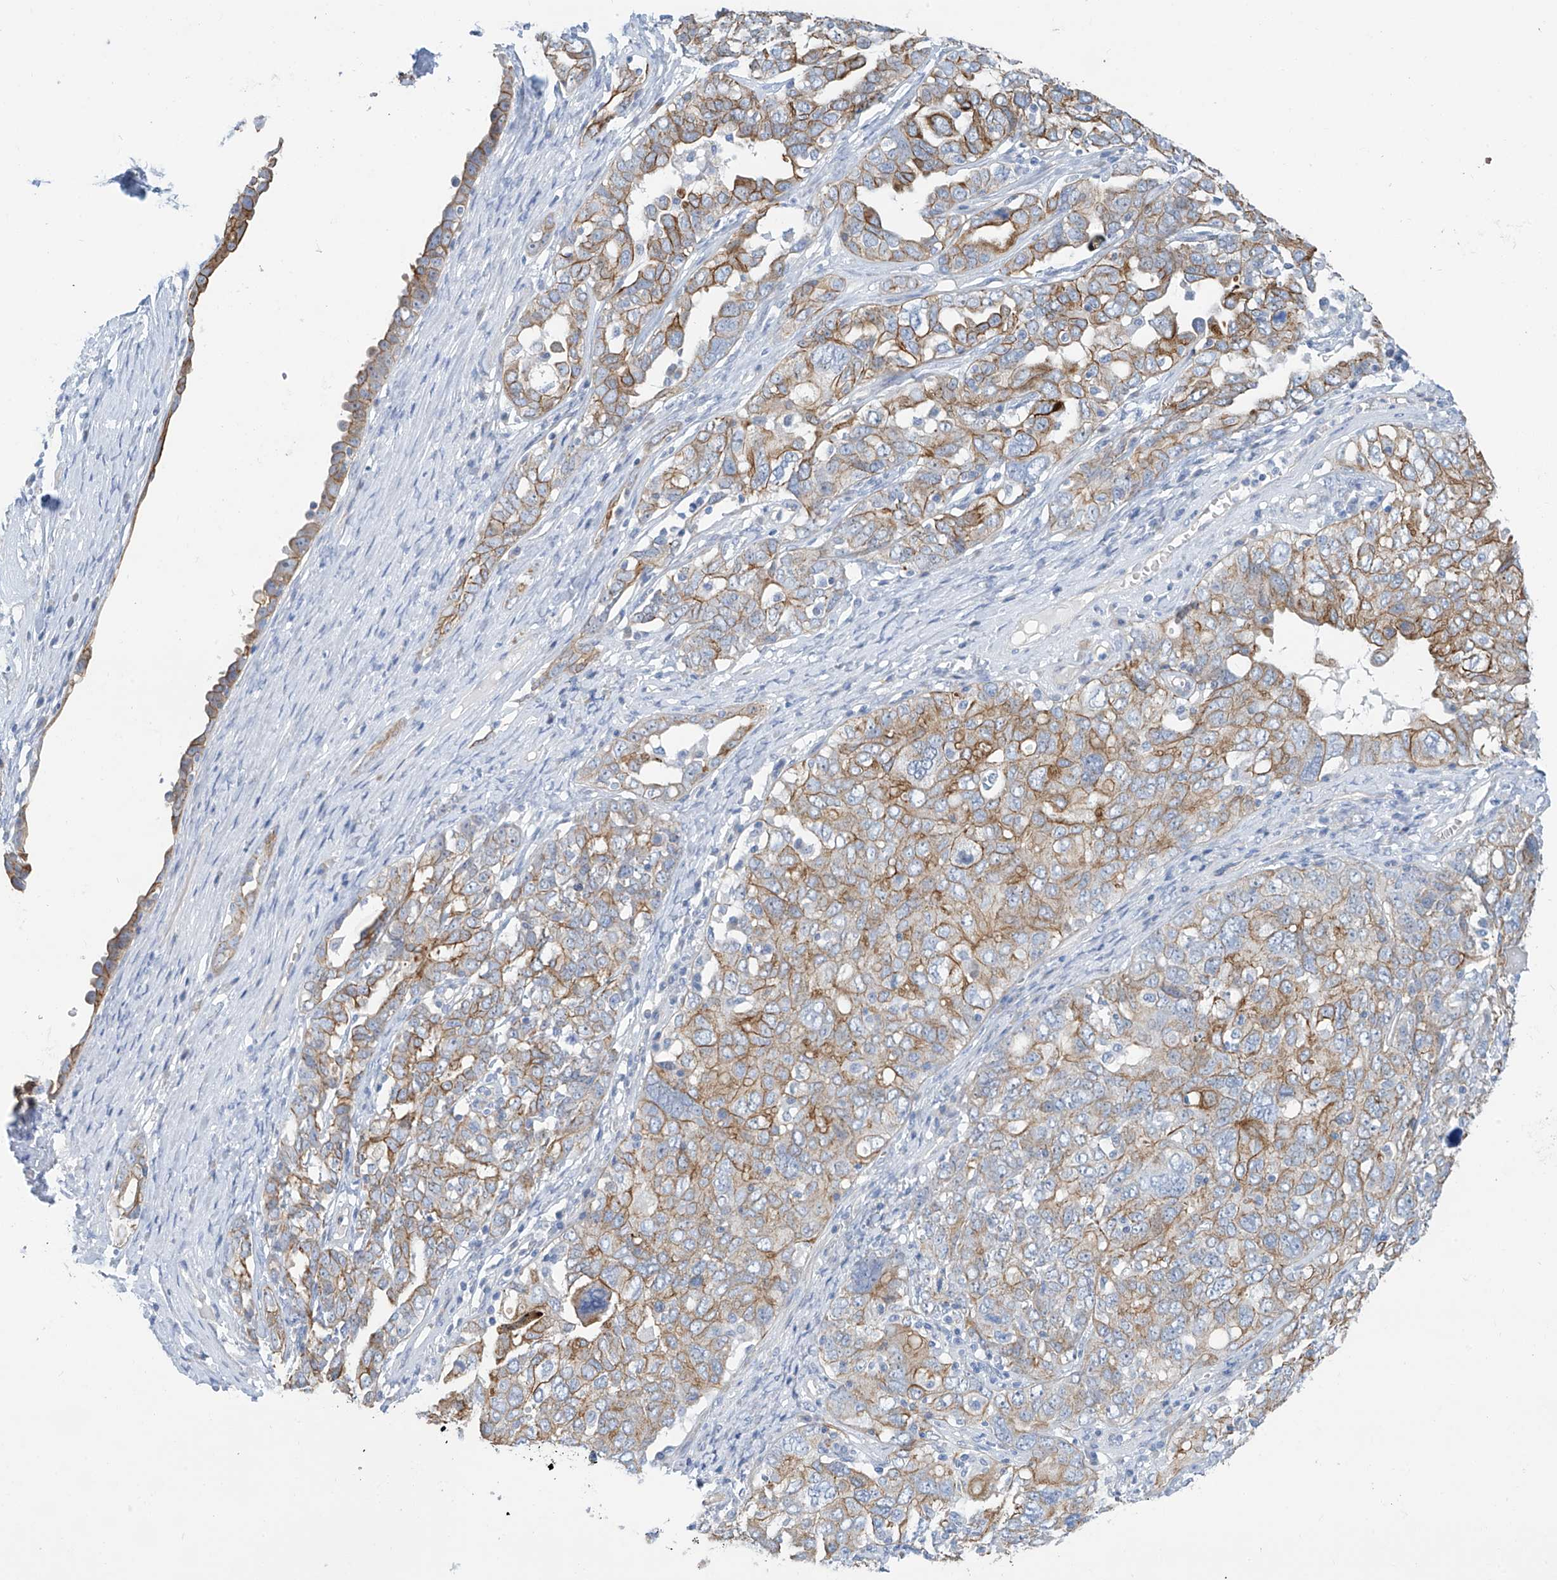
{"staining": {"intensity": "moderate", "quantity": "25%-75%", "location": "cytoplasmic/membranous"}, "tissue": "ovarian cancer", "cell_type": "Tumor cells", "image_type": "cancer", "snomed": [{"axis": "morphology", "description": "Carcinoma, endometroid"}, {"axis": "topography", "description": "Ovary"}], "caption": "Ovarian cancer stained with immunohistochemistry demonstrates moderate cytoplasmic/membranous expression in about 25%-75% of tumor cells.", "gene": "PIK3C2B", "patient": {"sex": "female", "age": 62}}